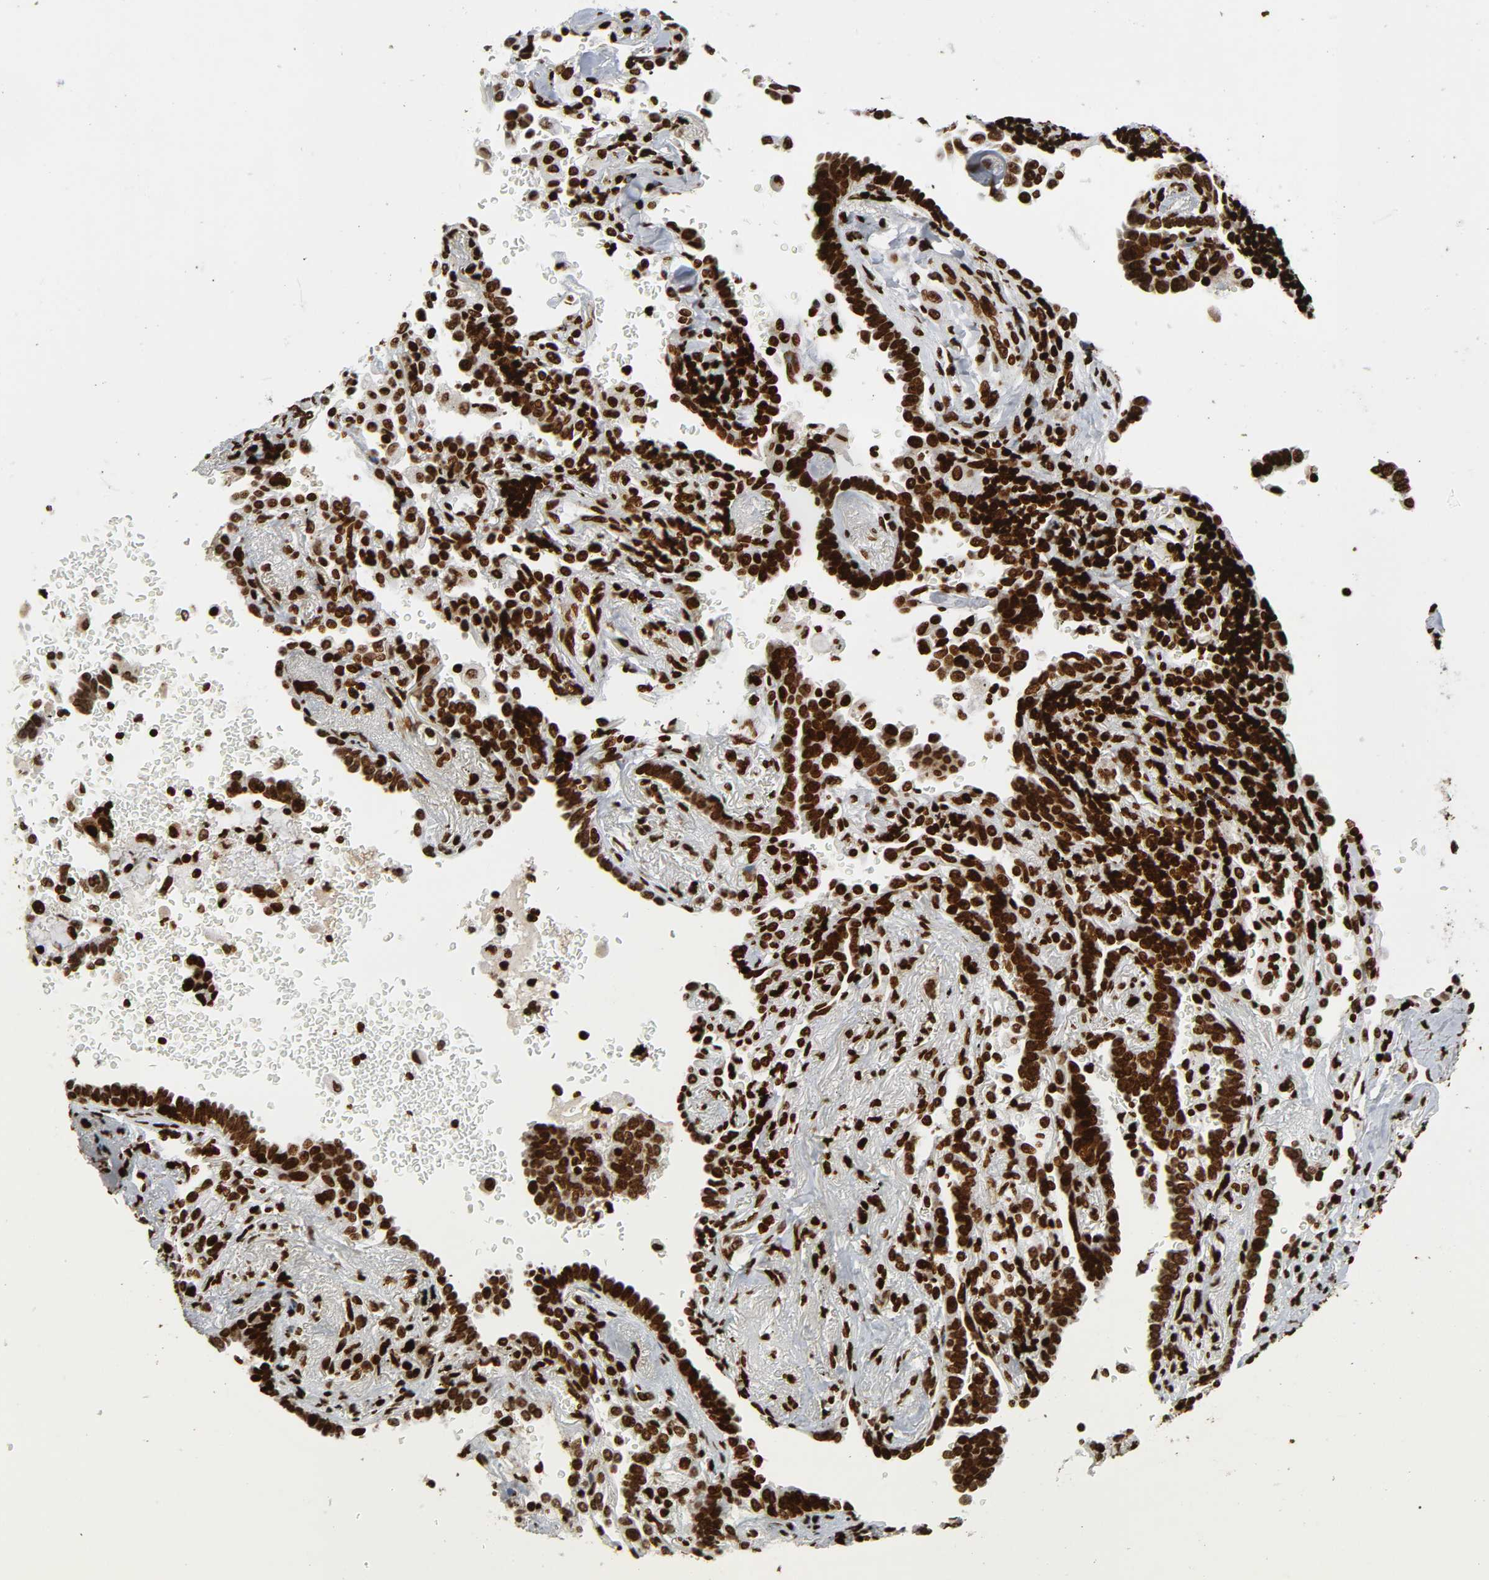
{"staining": {"intensity": "strong", "quantity": ">75%", "location": "nuclear"}, "tissue": "lung cancer", "cell_type": "Tumor cells", "image_type": "cancer", "snomed": [{"axis": "morphology", "description": "Adenocarcinoma, NOS"}, {"axis": "topography", "description": "Lung"}], "caption": "Immunohistochemistry (DAB (3,3'-diaminobenzidine)) staining of lung adenocarcinoma displays strong nuclear protein expression in approximately >75% of tumor cells.", "gene": "RXRA", "patient": {"sex": "female", "age": 64}}